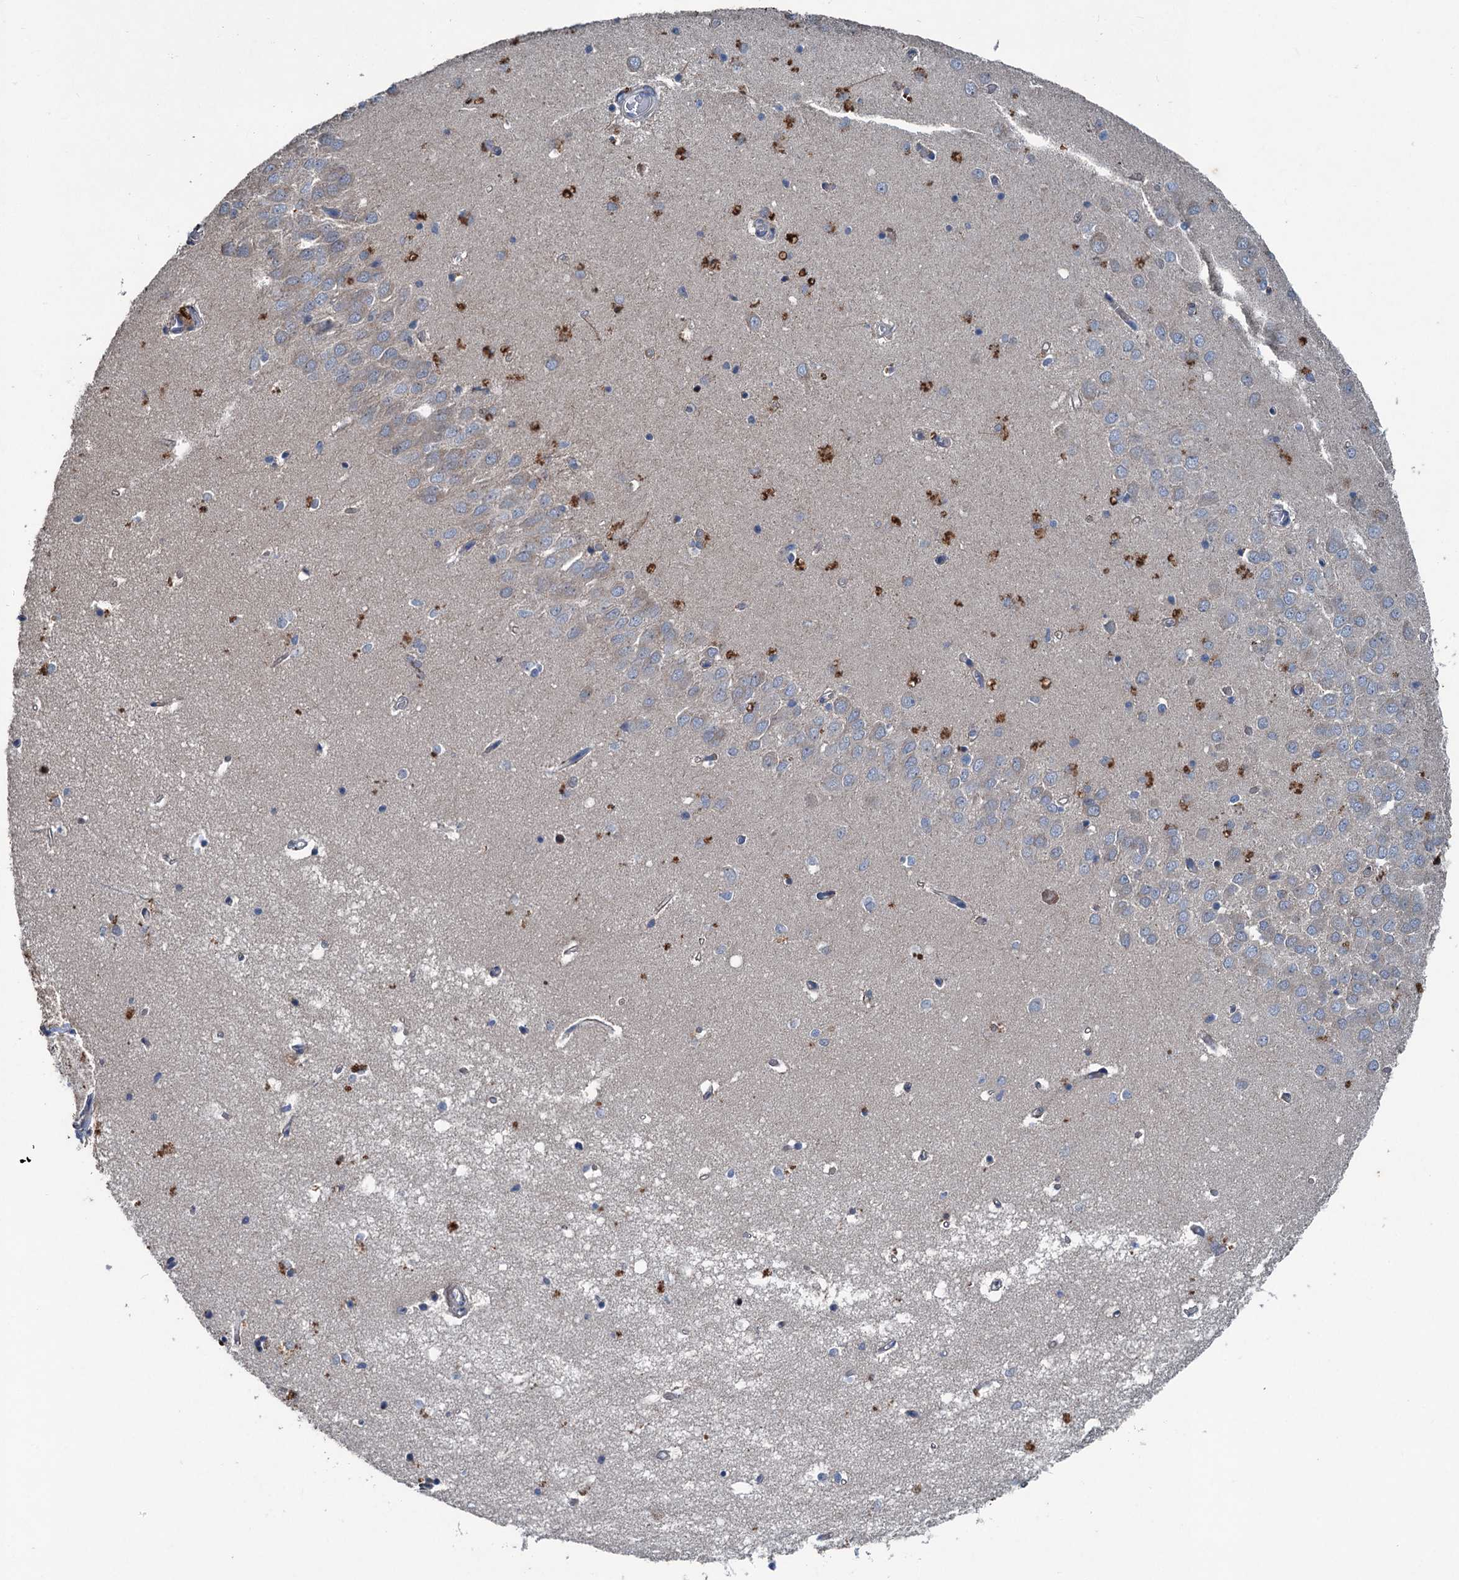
{"staining": {"intensity": "moderate", "quantity": "<25%", "location": "cytoplasmic/membranous"}, "tissue": "hippocampus", "cell_type": "Glial cells", "image_type": "normal", "snomed": [{"axis": "morphology", "description": "Normal tissue, NOS"}, {"axis": "topography", "description": "Hippocampus"}], "caption": "Immunohistochemical staining of benign hippocampus demonstrates moderate cytoplasmic/membranous protein positivity in about <25% of glial cells.", "gene": "TAPBPL", "patient": {"sex": "male", "age": 70}}